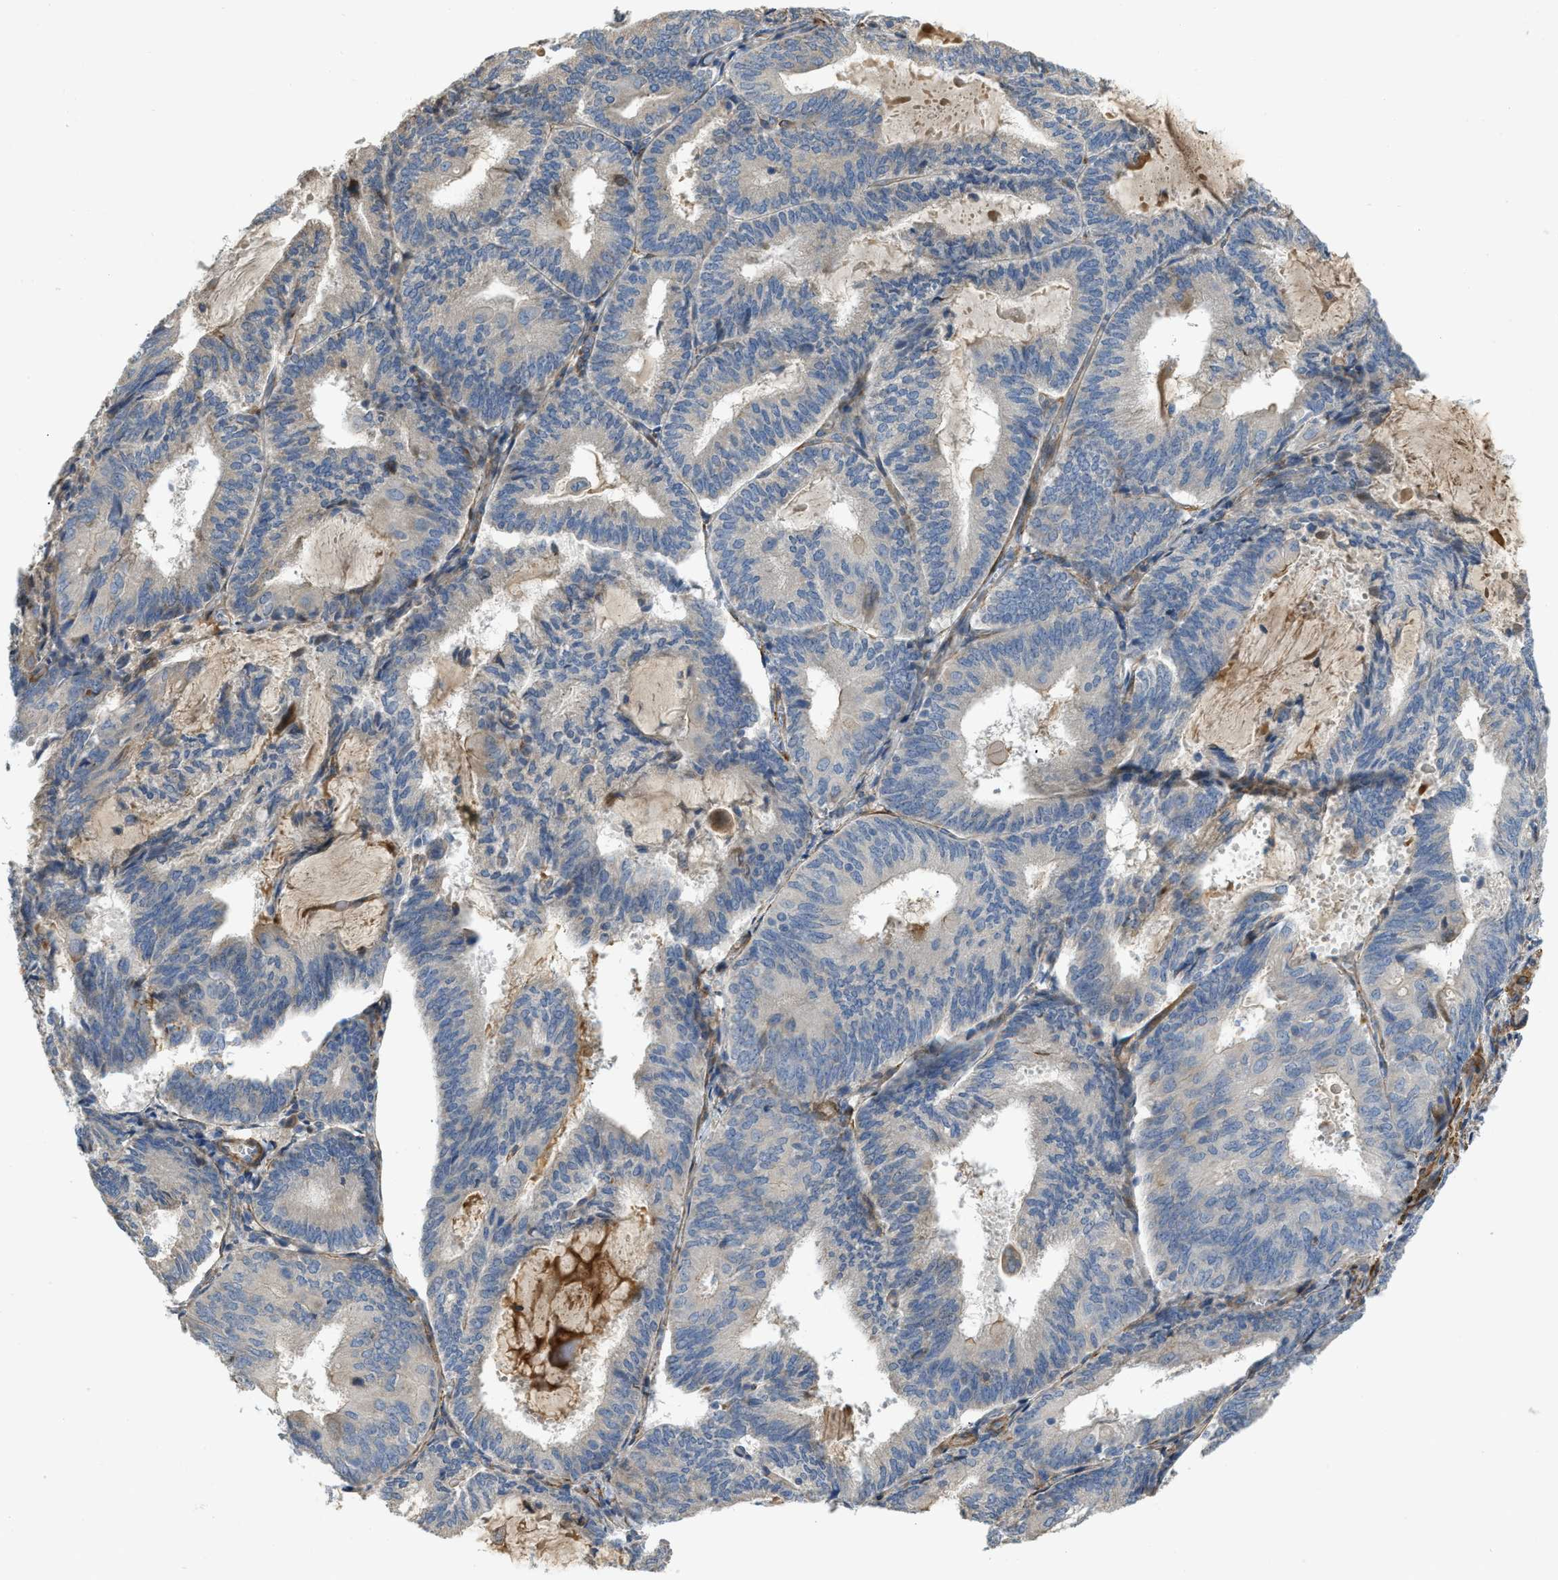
{"staining": {"intensity": "weak", "quantity": "<25%", "location": "cytoplasmic/membranous"}, "tissue": "endometrial cancer", "cell_type": "Tumor cells", "image_type": "cancer", "snomed": [{"axis": "morphology", "description": "Adenocarcinoma, NOS"}, {"axis": "topography", "description": "Endometrium"}], "caption": "Tumor cells show no significant protein positivity in endometrial cancer.", "gene": "BMPR1A", "patient": {"sex": "female", "age": 81}}